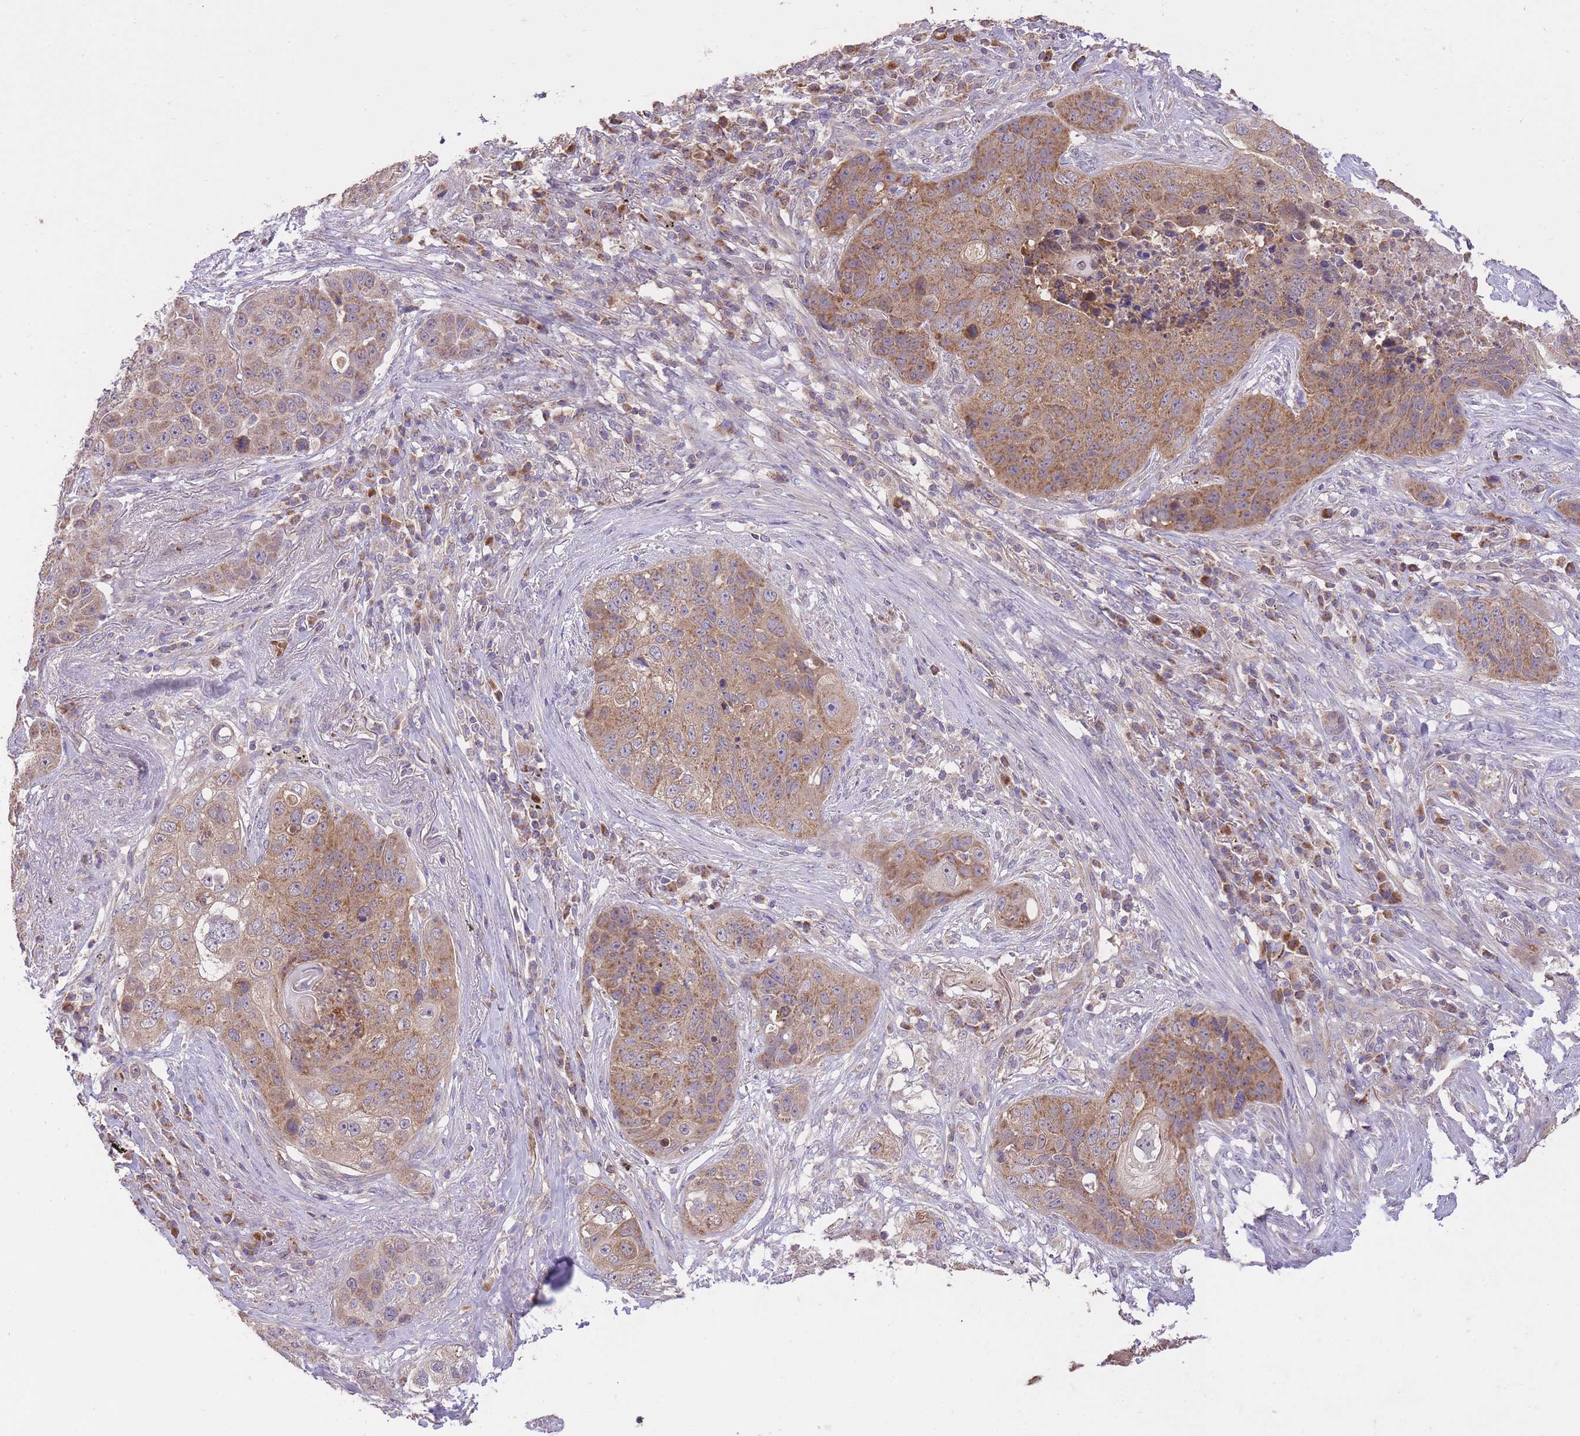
{"staining": {"intensity": "moderate", "quantity": ">75%", "location": "cytoplasmic/membranous"}, "tissue": "lung cancer", "cell_type": "Tumor cells", "image_type": "cancer", "snomed": [{"axis": "morphology", "description": "Squamous cell carcinoma, NOS"}, {"axis": "topography", "description": "Lung"}], "caption": "This is an image of IHC staining of squamous cell carcinoma (lung), which shows moderate expression in the cytoplasmic/membranous of tumor cells.", "gene": "PREP", "patient": {"sex": "female", "age": 63}}